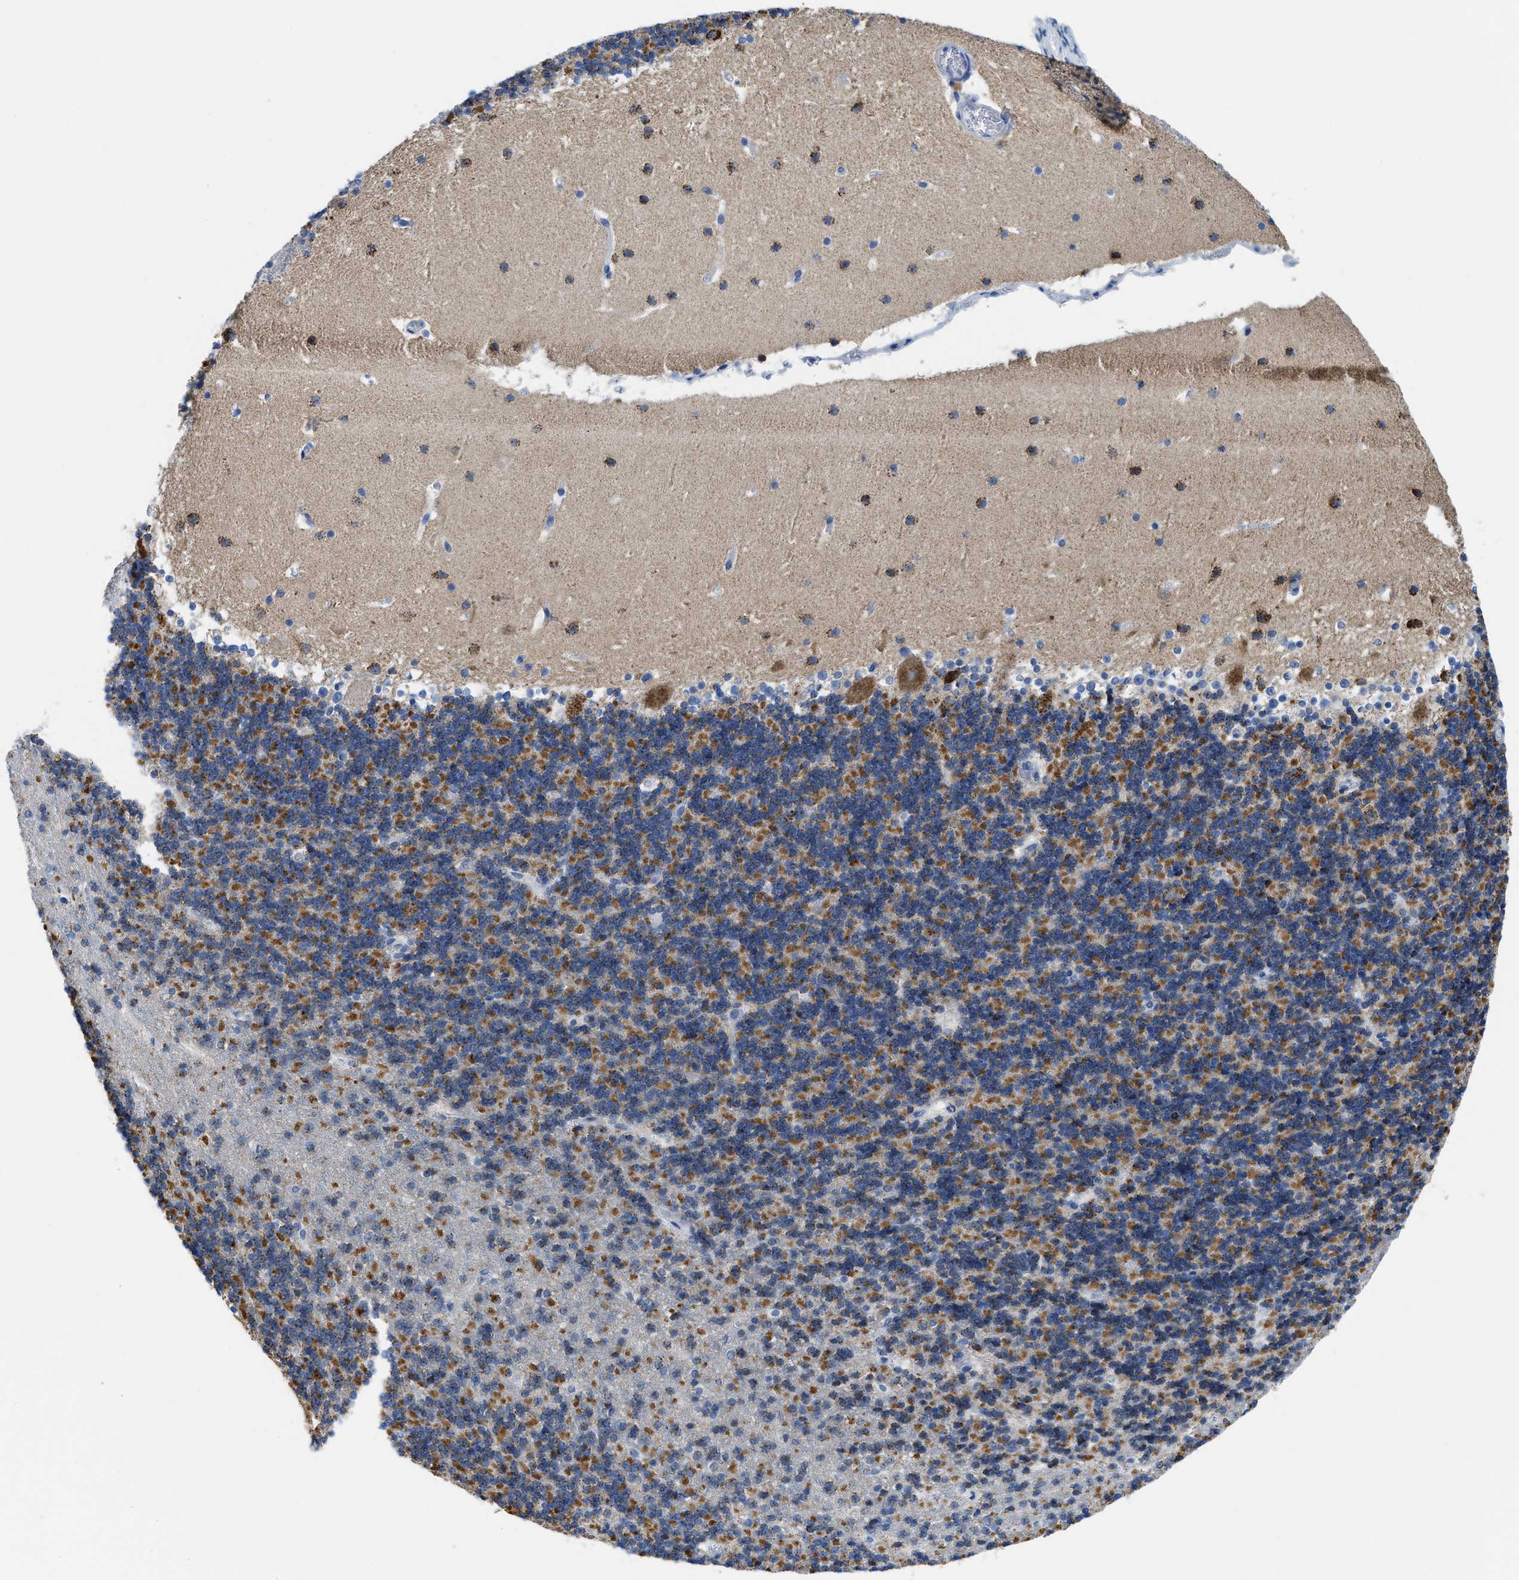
{"staining": {"intensity": "moderate", "quantity": "25%-75%", "location": "cytoplasmic/membranous"}, "tissue": "cerebellum", "cell_type": "Cells in granular layer", "image_type": "normal", "snomed": [{"axis": "morphology", "description": "Normal tissue, NOS"}, {"axis": "topography", "description": "Cerebellum"}], "caption": "Protein expression analysis of normal human cerebellum reveals moderate cytoplasmic/membranous staining in about 25%-75% of cells in granular layer. (DAB (3,3'-diaminobenzidine) IHC with brightfield microscopy, high magnification).", "gene": "SLC25A13", "patient": {"sex": "male", "age": 45}}